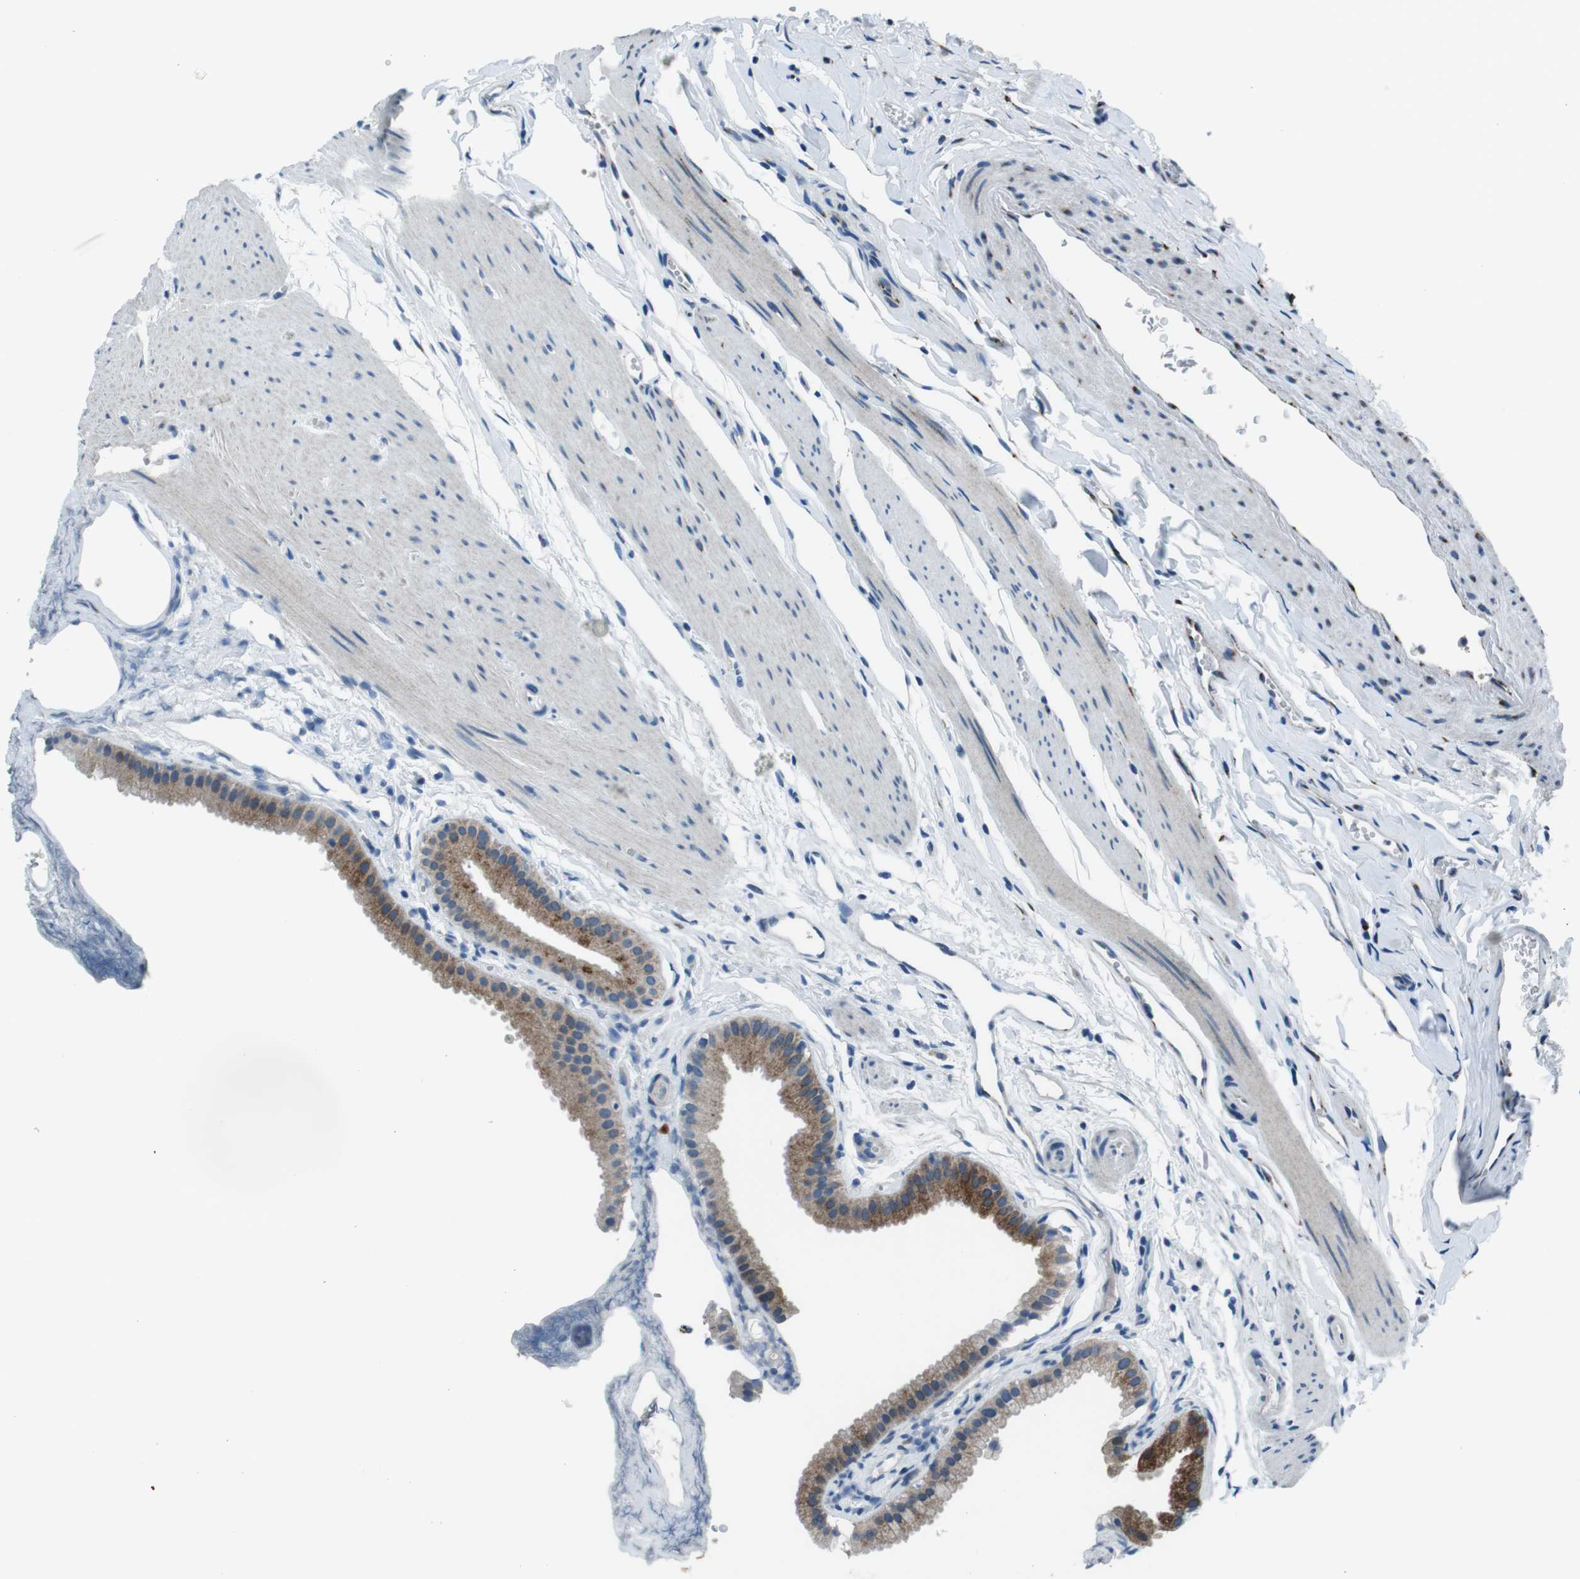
{"staining": {"intensity": "moderate", "quantity": ">75%", "location": "cytoplasmic/membranous"}, "tissue": "gallbladder", "cell_type": "Glandular cells", "image_type": "normal", "snomed": [{"axis": "morphology", "description": "Normal tissue, NOS"}, {"axis": "topography", "description": "Gallbladder"}], "caption": "Gallbladder stained with DAB (3,3'-diaminobenzidine) IHC shows medium levels of moderate cytoplasmic/membranous positivity in approximately >75% of glandular cells.", "gene": "NUCB2", "patient": {"sex": "female", "age": 64}}